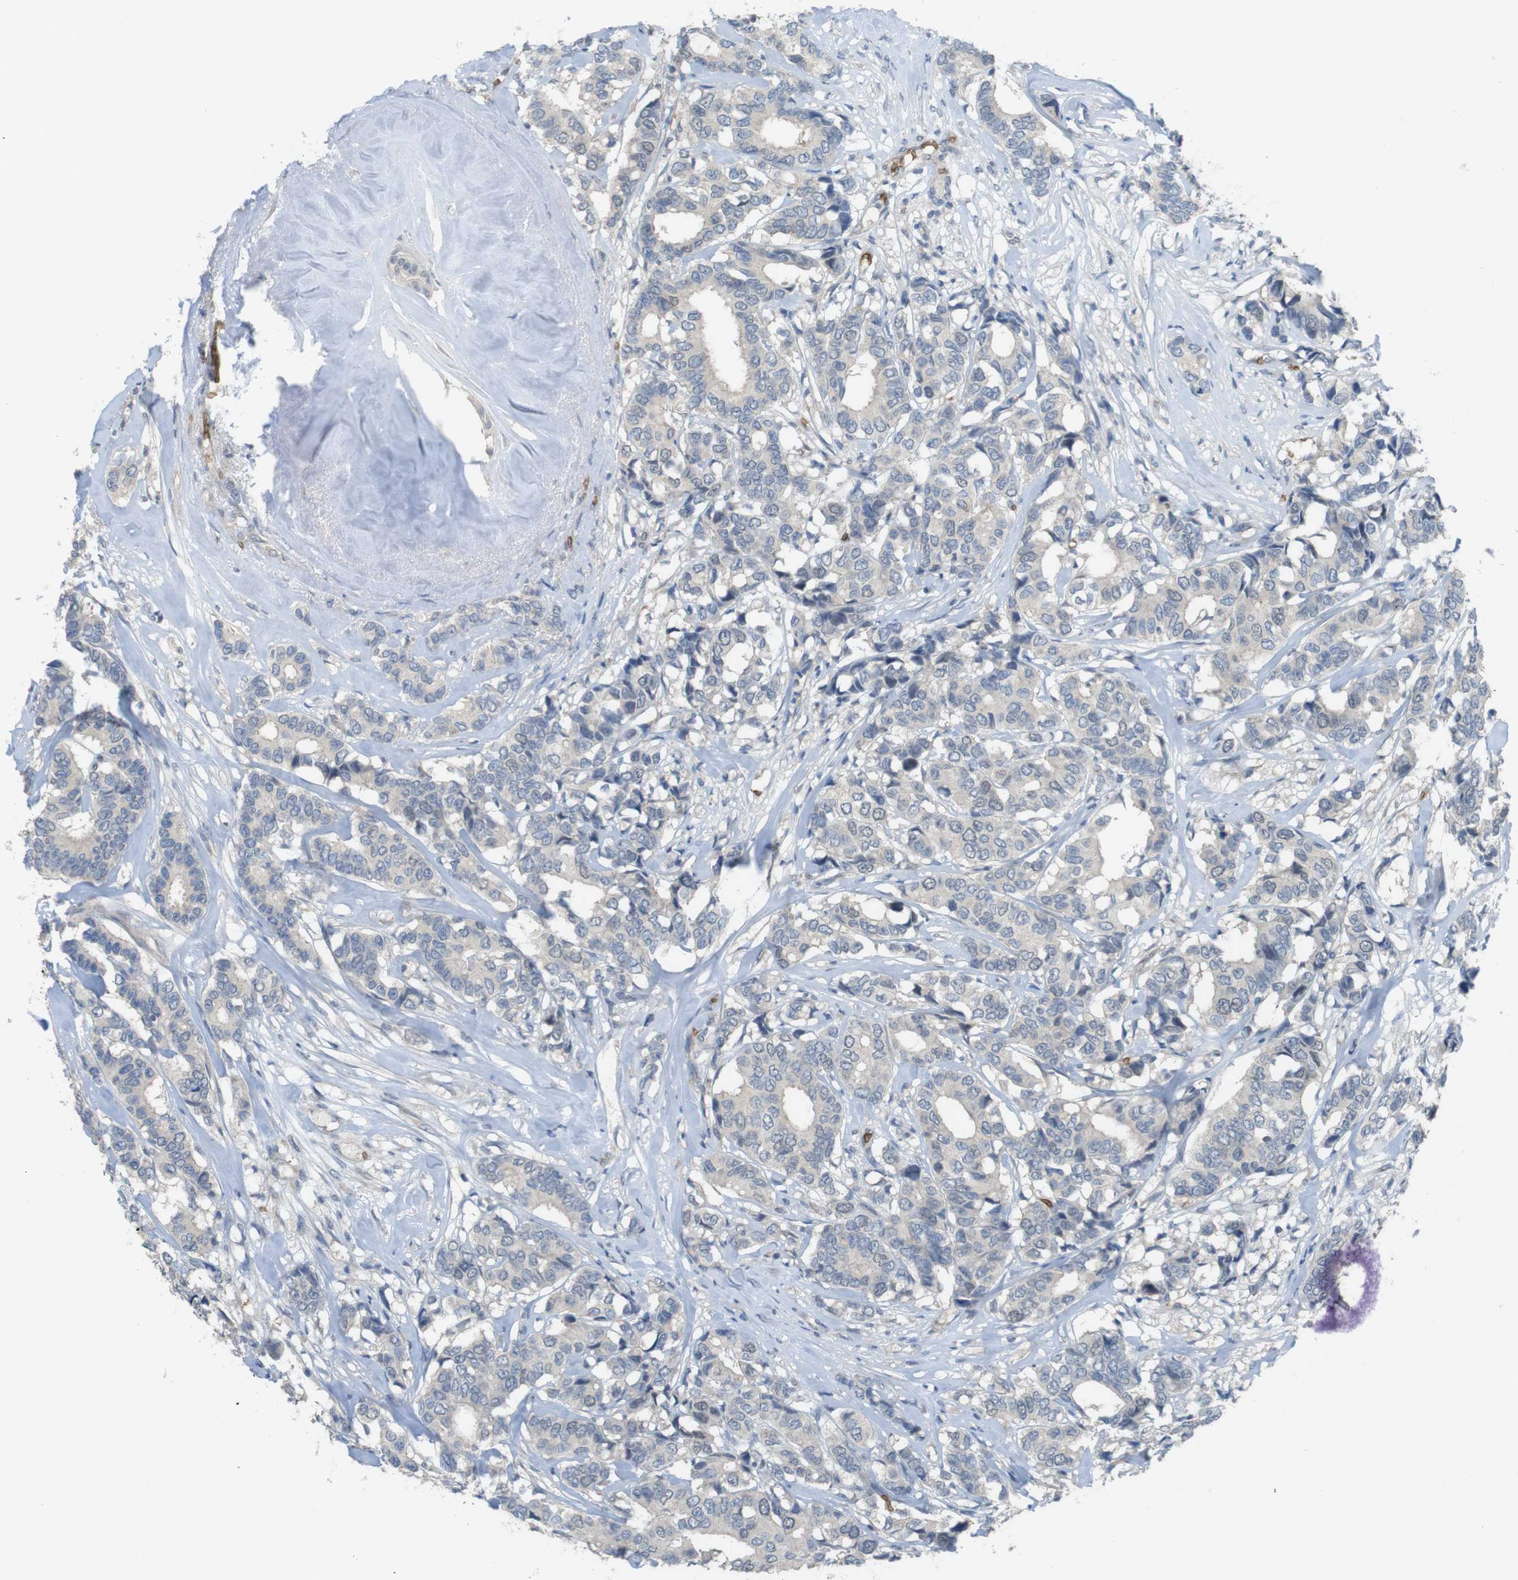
{"staining": {"intensity": "negative", "quantity": "none", "location": "none"}, "tissue": "breast cancer", "cell_type": "Tumor cells", "image_type": "cancer", "snomed": [{"axis": "morphology", "description": "Duct carcinoma"}, {"axis": "topography", "description": "Breast"}], "caption": "Immunohistochemistry of human breast cancer (intraductal carcinoma) displays no staining in tumor cells.", "gene": "GYPA", "patient": {"sex": "female", "age": 87}}